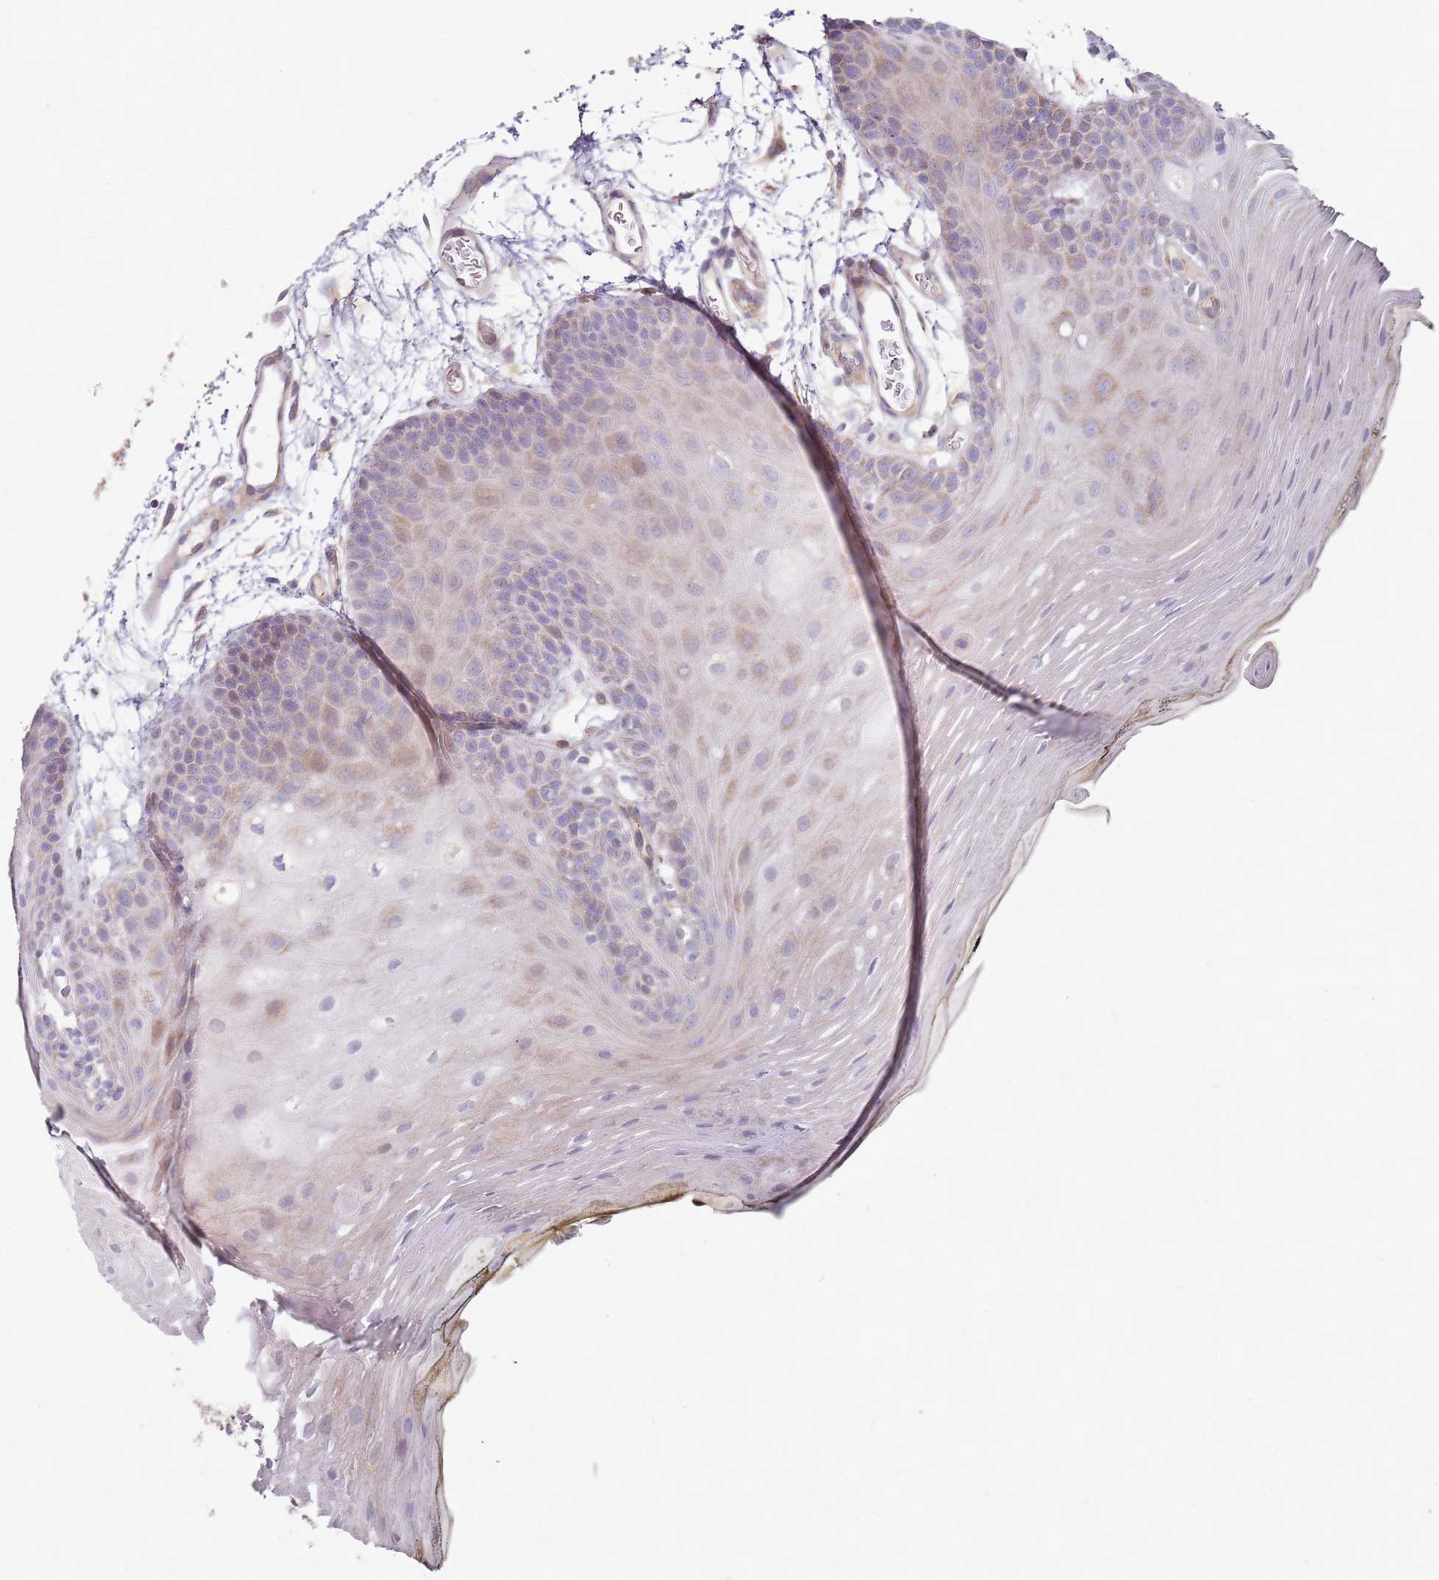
{"staining": {"intensity": "moderate", "quantity": "25%-75%", "location": "cytoplasmic/membranous"}, "tissue": "oral mucosa", "cell_type": "Squamous epithelial cells", "image_type": "normal", "snomed": [{"axis": "morphology", "description": "Normal tissue, NOS"}, {"axis": "topography", "description": "Oral tissue"}, {"axis": "topography", "description": "Tounge, NOS"}], "caption": "This micrograph displays benign oral mucosa stained with IHC to label a protein in brown. The cytoplasmic/membranous of squamous epithelial cells show moderate positivity for the protein. Nuclei are counter-stained blue.", "gene": "ALS2", "patient": {"sex": "female", "age": 81}}